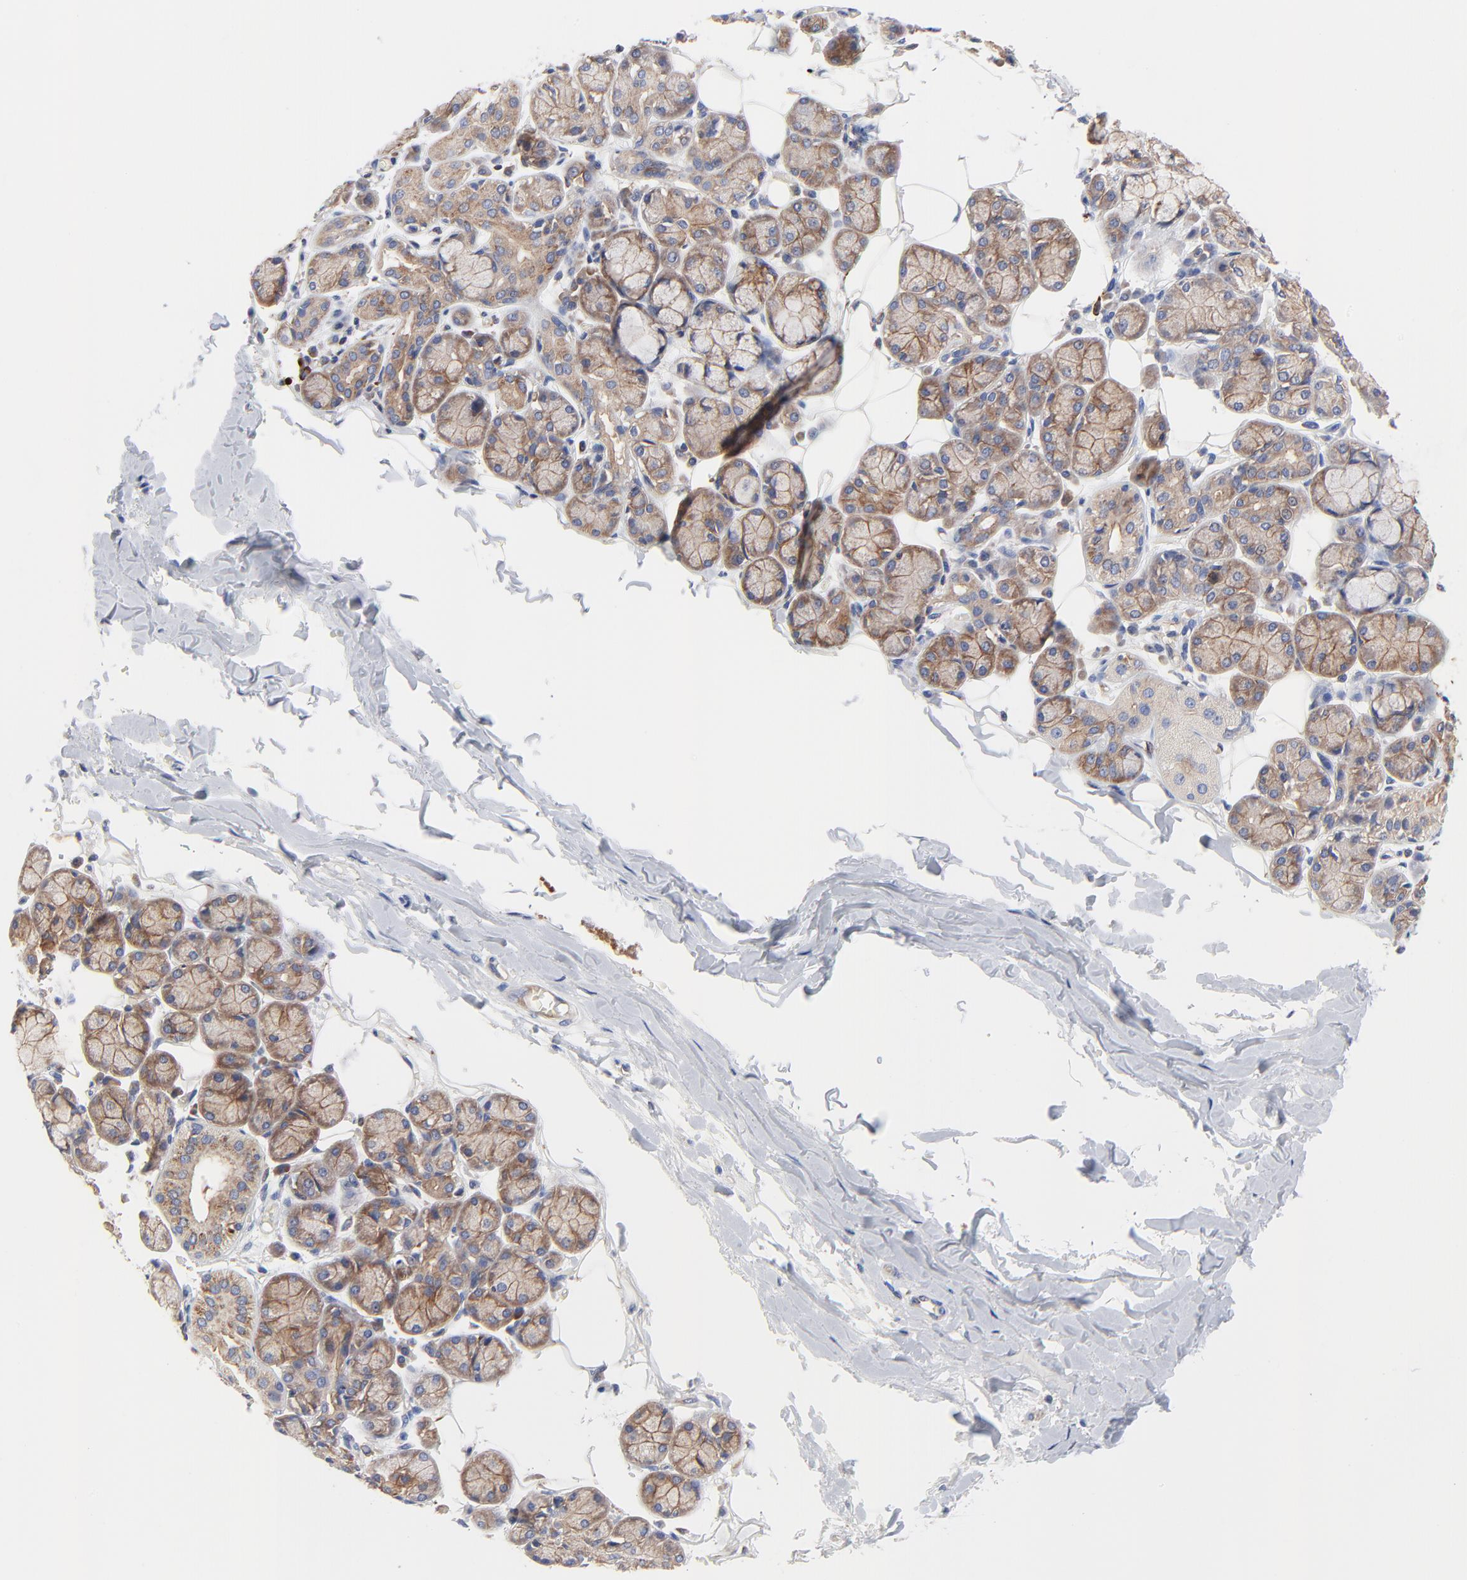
{"staining": {"intensity": "moderate", "quantity": ">75%", "location": "cytoplasmic/membranous"}, "tissue": "salivary gland", "cell_type": "Glandular cells", "image_type": "normal", "snomed": [{"axis": "morphology", "description": "Normal tissue, NOS"}, {"axis": "topography", "description": "Salivary gland"}], "caption": "Approximately >75% of glandular cells in unremarkable salivary gland show moderate cytoplasmic/membranous protein positivity as visualized by brown immunohistochemical staining.", "gene": "CD2AP", "patient": {"sex": "male", "age": 54}}